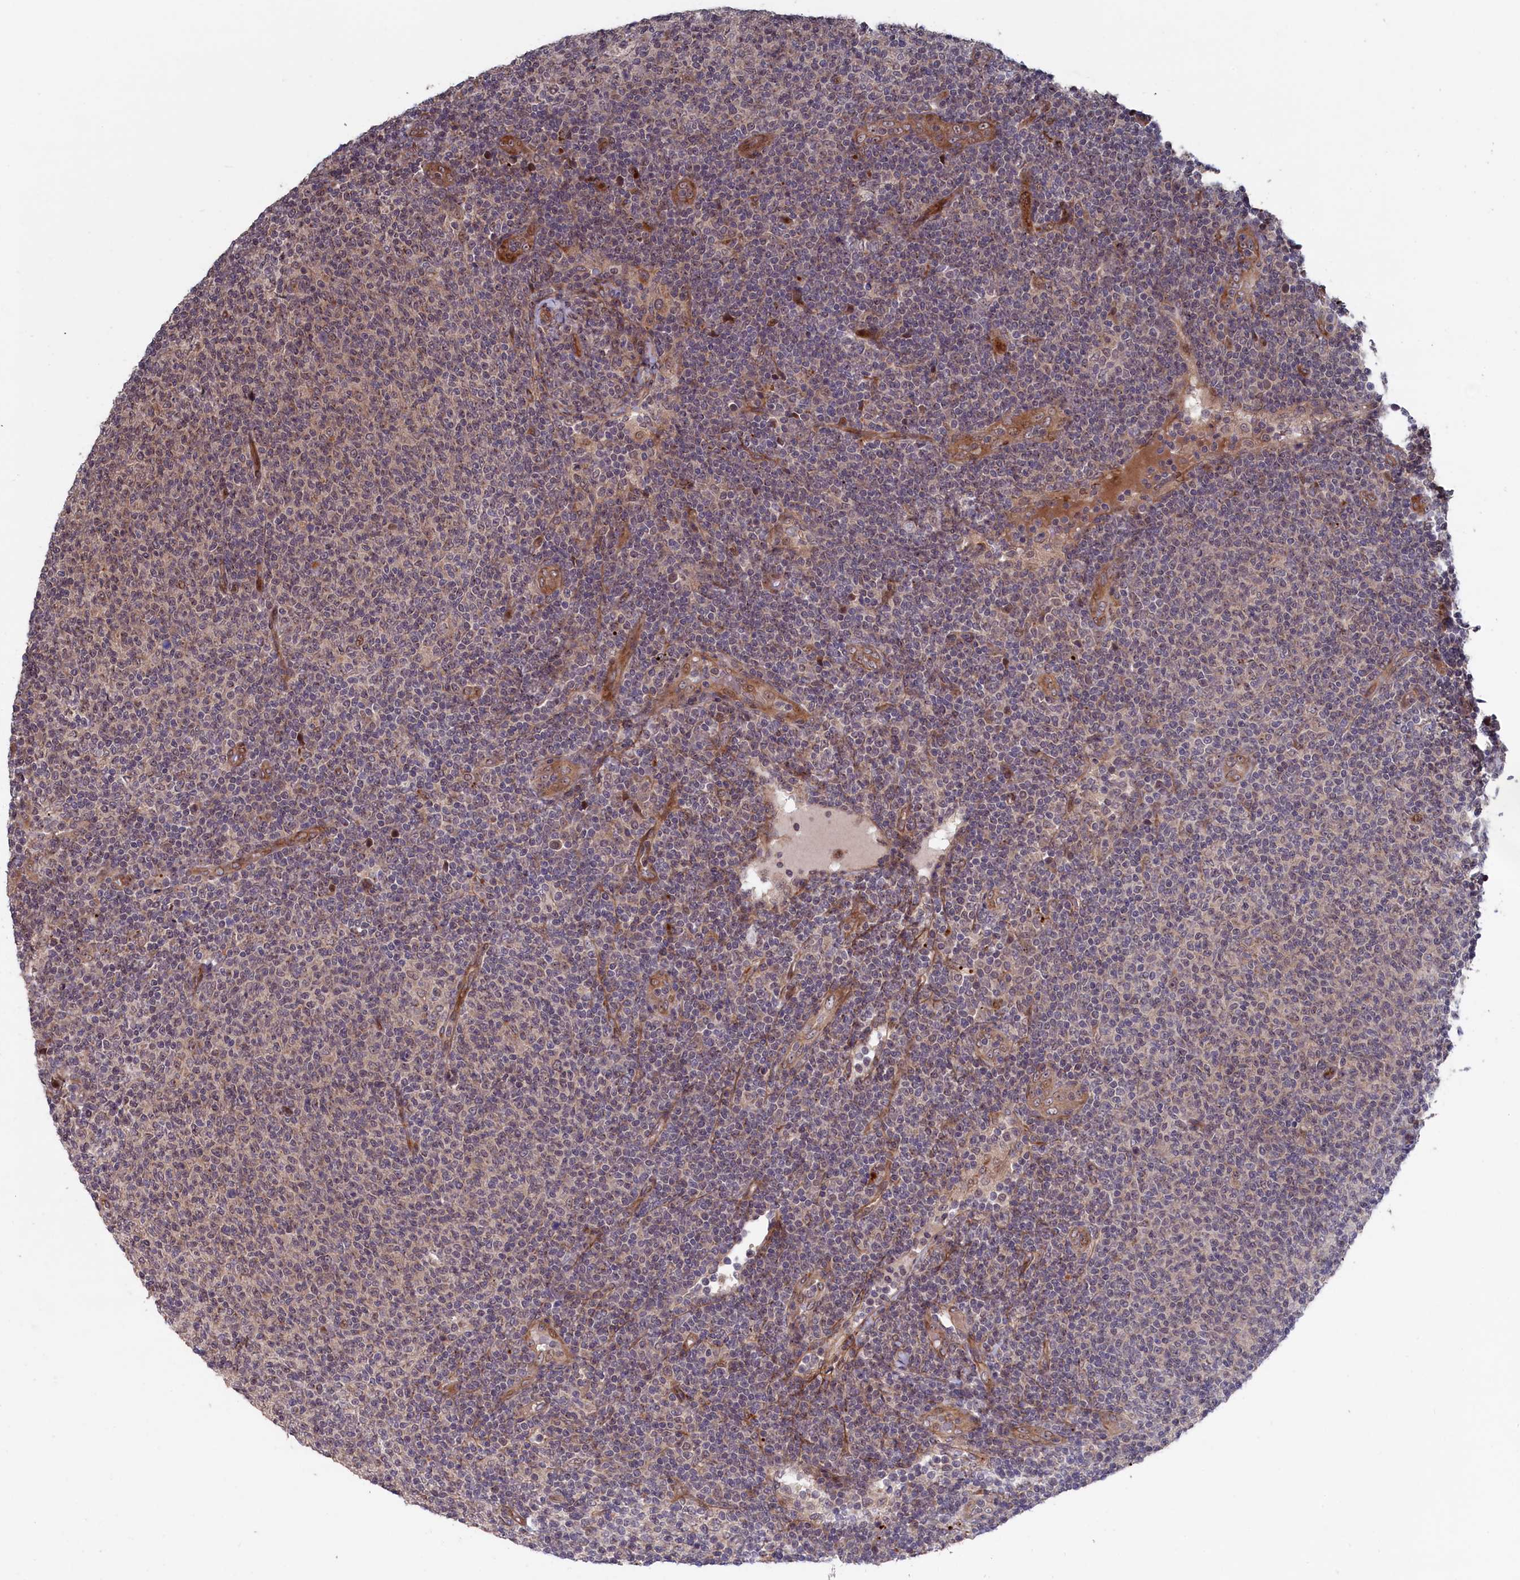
{"staining": {"intensity": "negative", "quantity": "none", "location": "none"}, "tissue": "lymphoma", "cell_type": "Tumor cells", "image_type": "cancer", "snomed": [{"axis": "morphology", "description": "Malignant lymphoma, non-Hodgkin's type, Low grade"}, {"axis": "topography", "description": "Lymph node"}], "caption": "Lymphoma was stained to show a protein in brown. There is no significant expression in tumor cells.", "gene": "LSG1", "patient": {"sex": "male", "age": 66}}